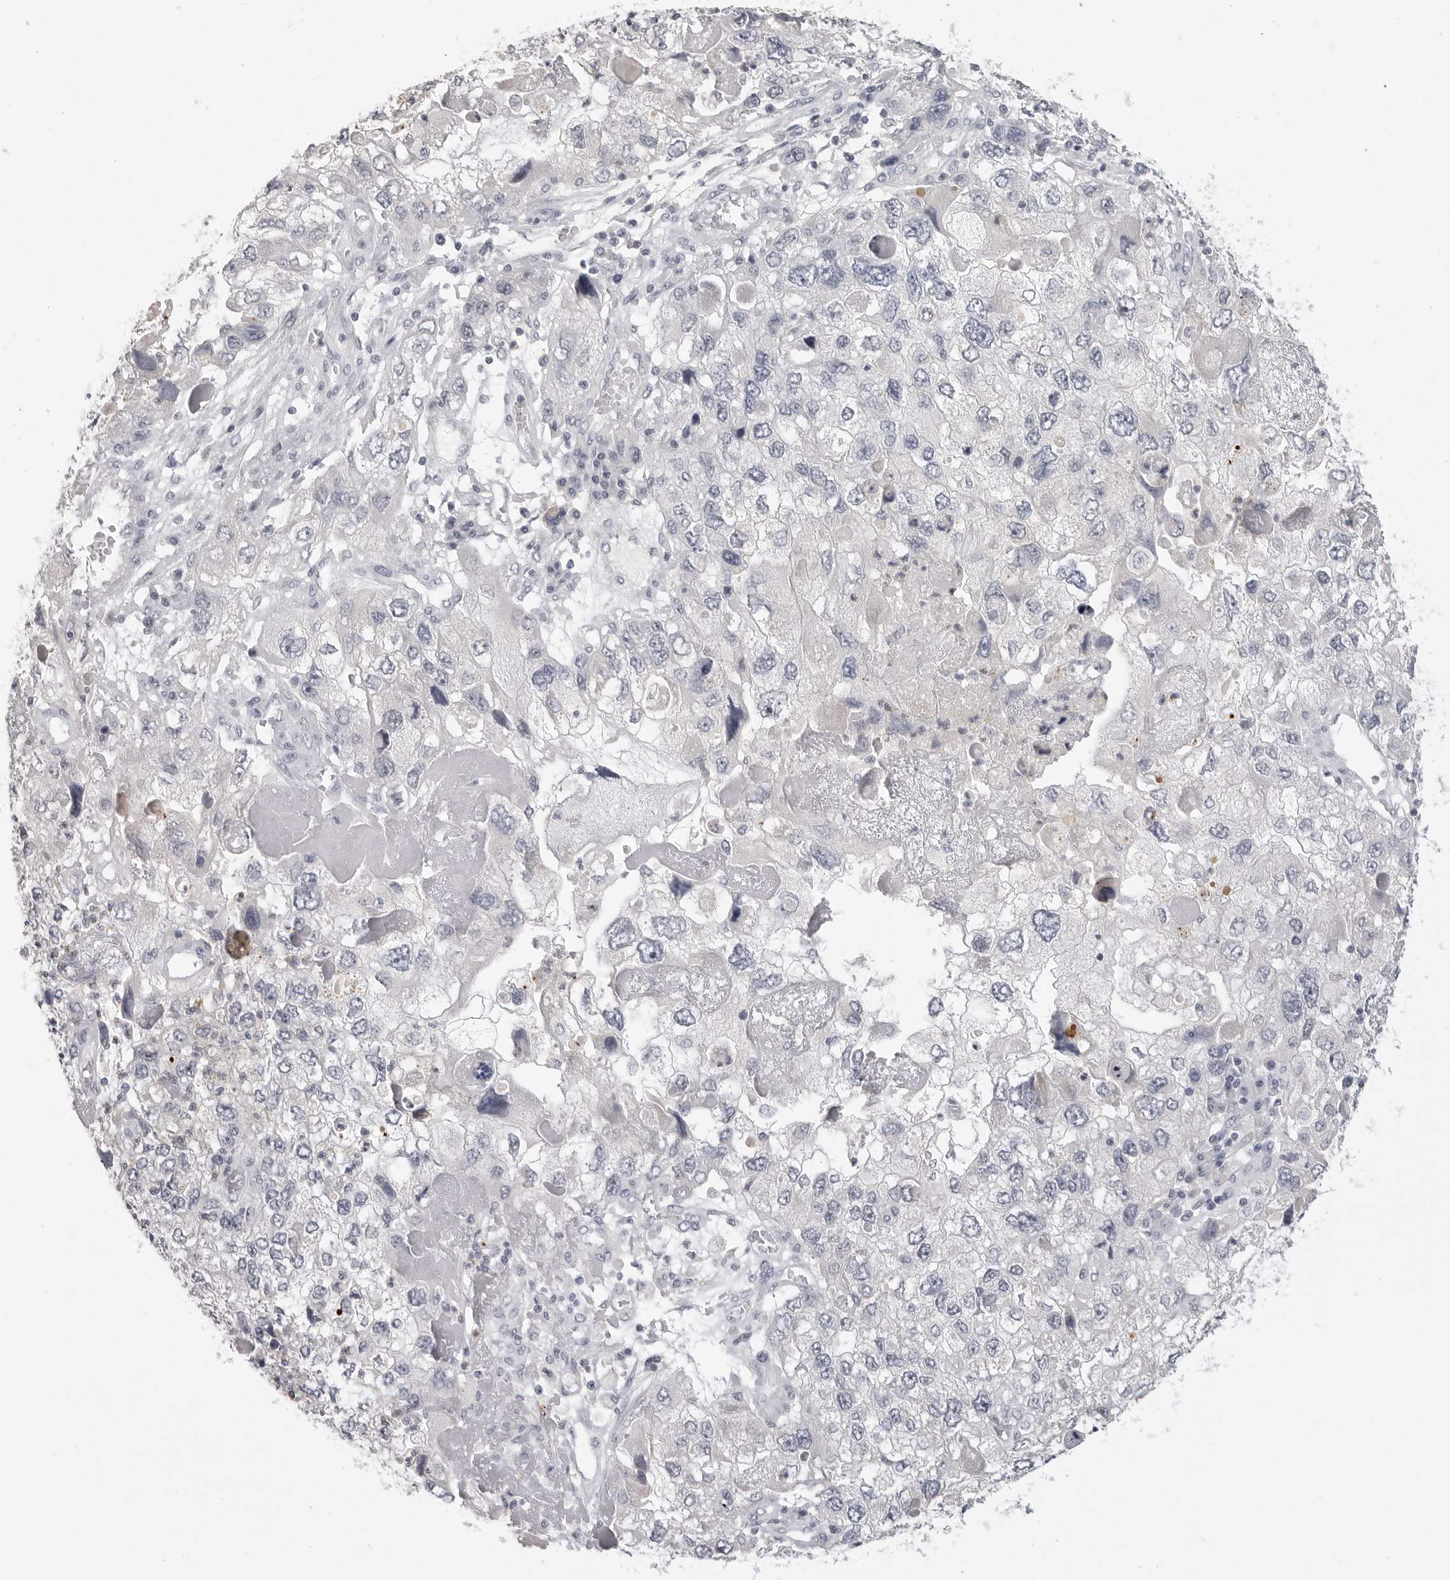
{"staining": {"intensity": "negative", "quantity": "none", "location": "none"}, "tissue": "endometrial cancer", "cell_type": "Tumor cells", "image_type": "cancer", "snomed": [{"axis": "morphology", "description": "Adenocarcinoma, NOS"}, {"axis": "topography", "description": "Endometrium"}], "caption": "Protein analysis of endometrial adenocarcinoma demonstrates no significant expression in tumor cells.", "gene": "HMGCS2", "patient": {"sex": "female", "age": 49}}